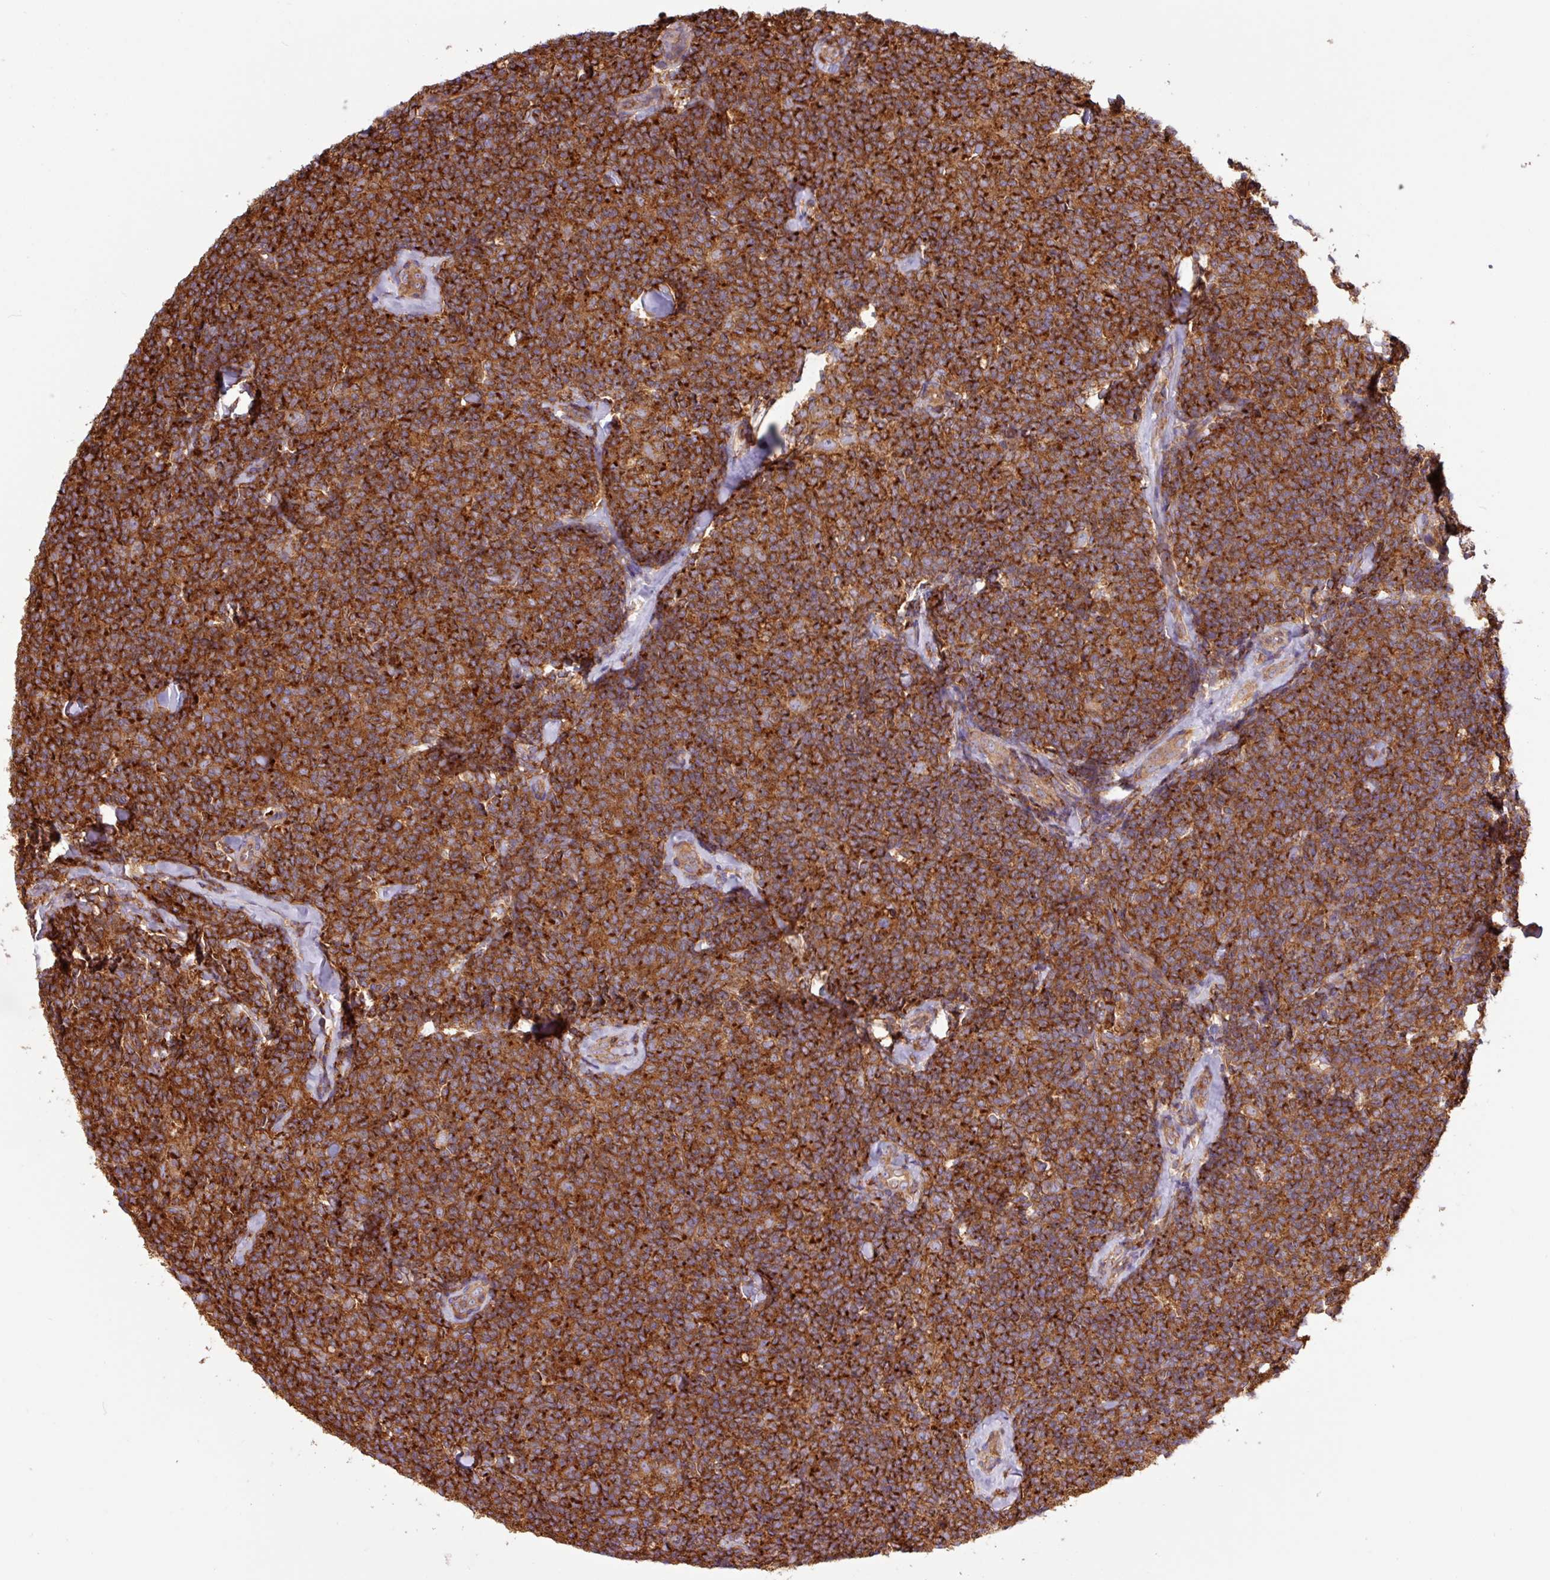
{"staining": {"intensity": "strong", "quantity": ">75%", "location": "cytoplasmic/membranous"}, "tissue": "lymphoma", "cell_type": "Tumor cells", "image_type": "cancer", "snomed": [{"axis": "morphology", "description": "Malignant lymphoma, non-Hodgkin's type, Low grade"}, {"axis": "topography", "description": "Lymph node"}], "caption": "A histopathology image of low-grade malignant lymphoma, non-Hodgkin's type stained for a protein exhibits strong cytoplasmic/membranous brown staining in tumor cells.", "gene": "ACTR3", "patient": {"sex": "female", "age": 56}}